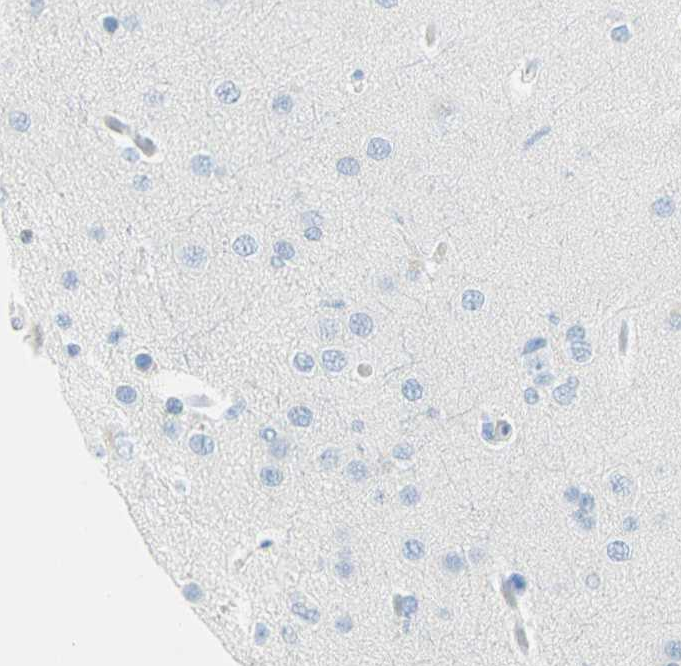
{"staining": {"intensity": "negative", "quantity": "none", "location": "none"}, "tissue": "glioma", "cell_type": "Tumor cells", "image_type": "cancer", "snomed": [{"axis": "morphology", "description": "Glioma, malignant, High grade"}, {"axis": "topography", "description": "Brain"}], "caption": "This micrograph is of glioma stained with immunohistochemistry to label a protein in brown with the nuclei are counter-stained blue. There is no staining in tumor cells.", "gene": "ANXA4", "patient": {"sex": "male", "age": 33}}